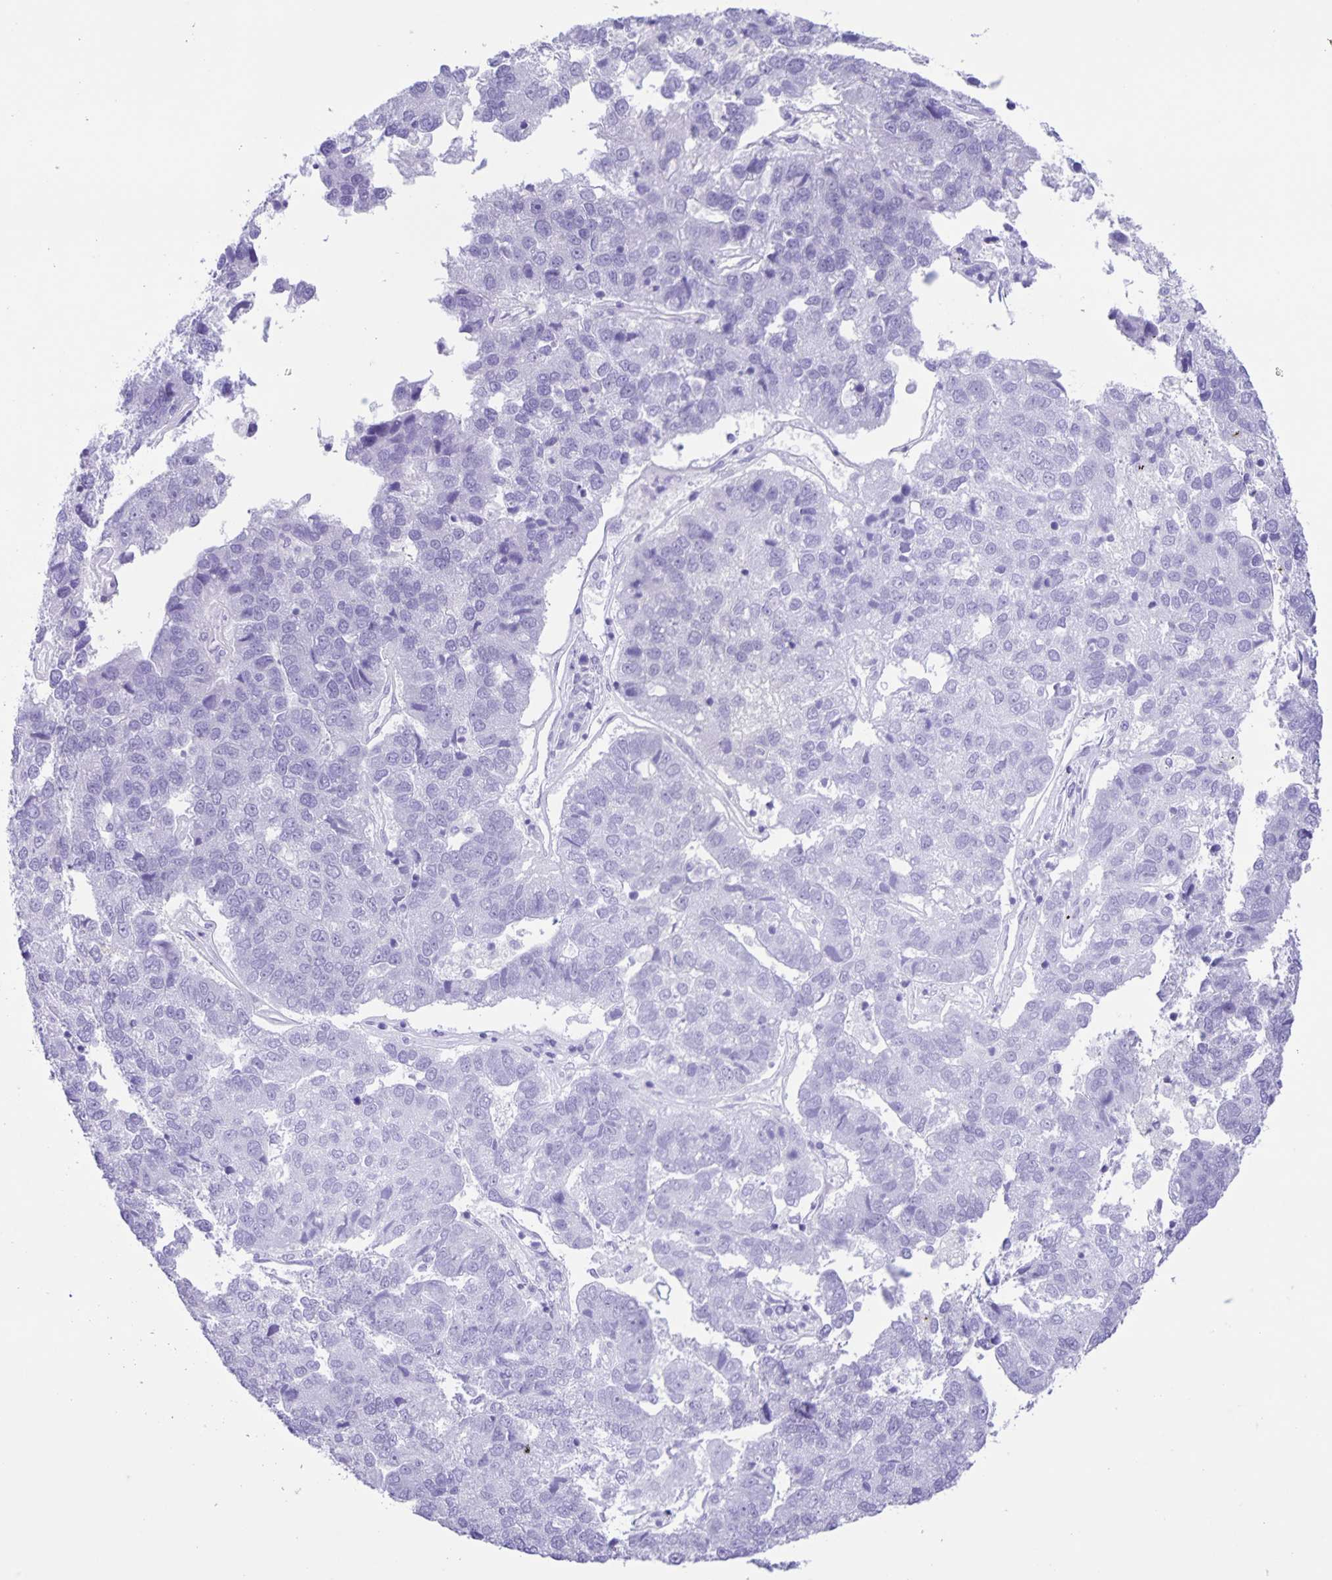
{"staining": {"intensity": "negative", "quantity": "none", "location": "none"}, "tissue": "pancreatic cancer", "cell_type": "Tumor cells", "image_type": "cancer", "snomed": [{"axis": "morphology", "description": "Adenocarcinoma, NOS"}, {"axis": "topography", "description": "Pancreas"}], "caption": "This is a histopathology image of immunohistochemistry (IHC) staining of pancreatic cancer (adenocarcinoma), which shows no positivity in tumor cells.", "gene": "CAPSL", "patient": {"sex": "female", "age": 61}}